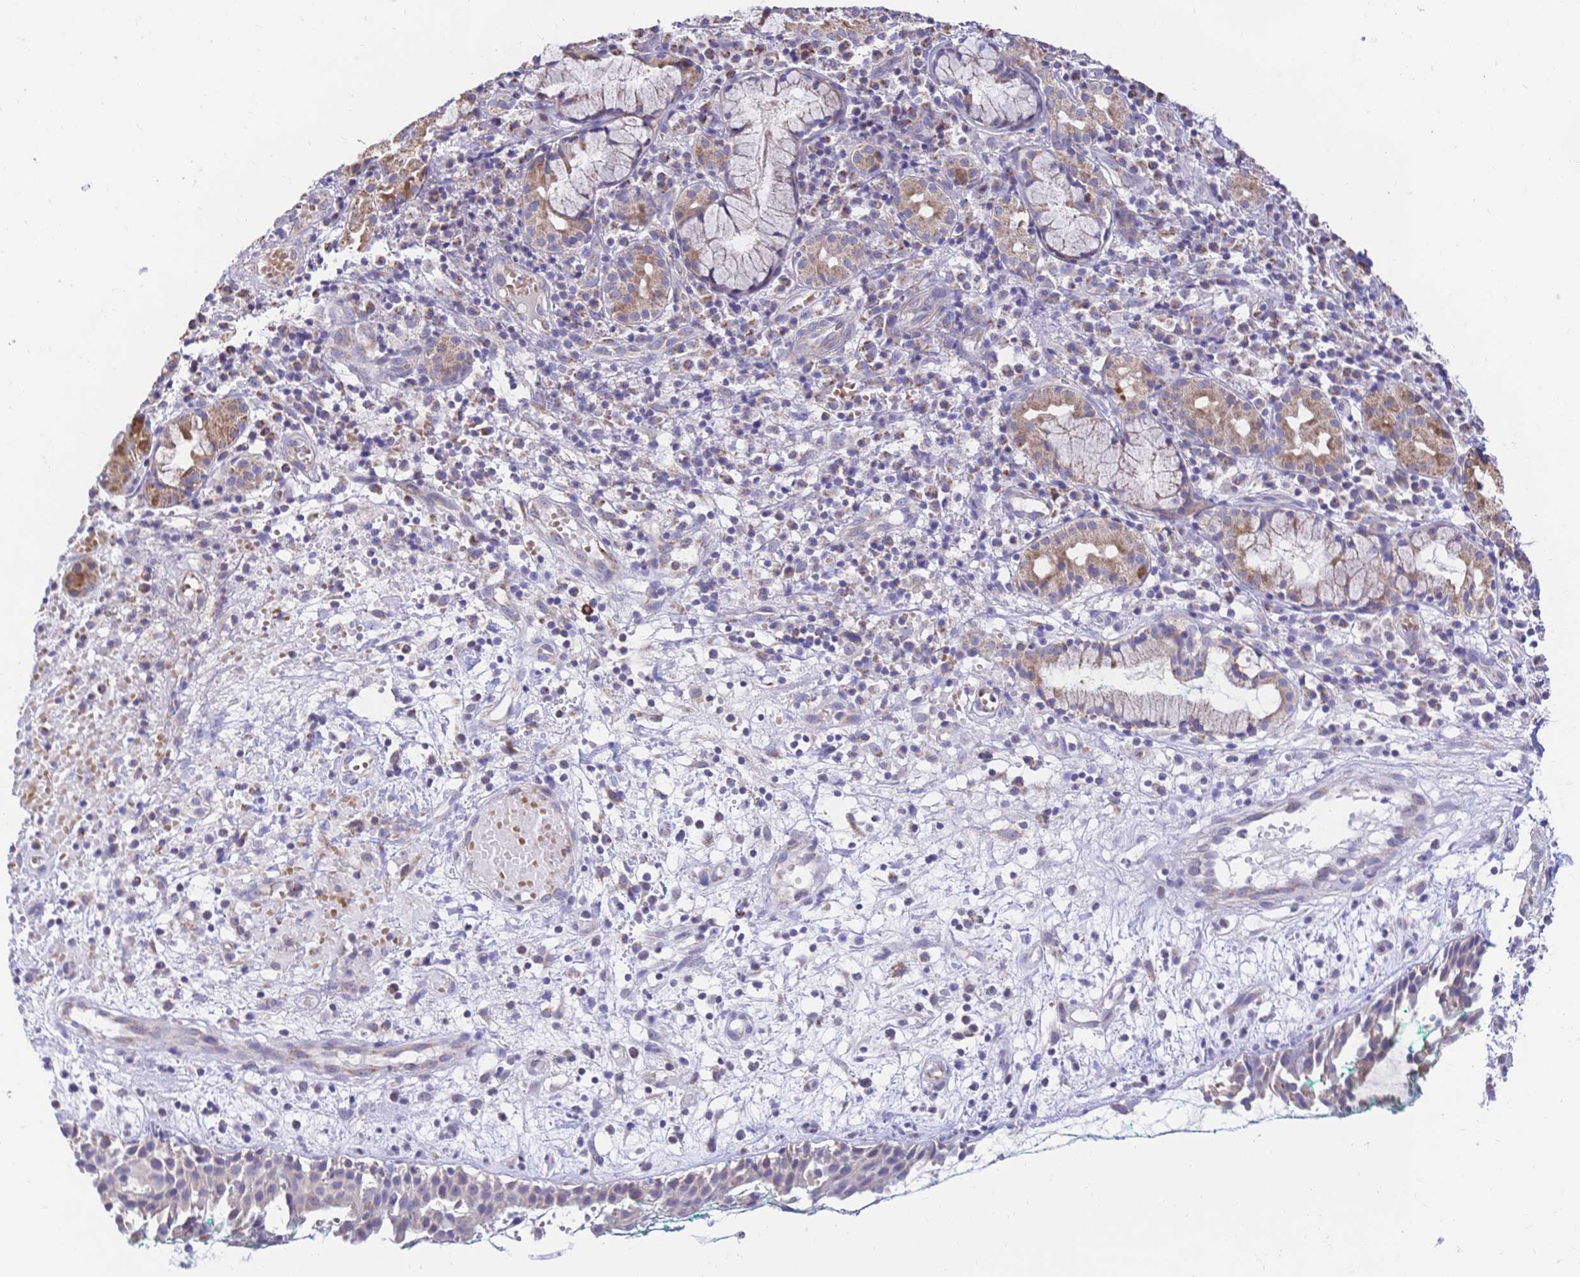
{"staining": {"intensity": "weak", "quantity": "25%-75%", "location": "cytoplasmic/membranous"}, "tissue": "nasopharynx", "cell_type": "Respiratory epithelial cells", "image_type": "normal", "snomed": [{"axis": "morphology", "description": "Normal tissue, NOS"}, {"axis": "morphology", "description": "Basal cell carcinoma"}, {"axis": "topography", "description": "Cartilage tissue"}, {"axis": "topography", "description": "Nasopharynx"}, {"axis": "topography", "description": "Oral tissue"}], "caption": "A high-resolution histopathology image shows IHC staining of normal nasopharynx, which reveals weak cytoplasmic/membranous expression in approximately 25%-75% of respiratory epithelial cells.", "gene": "CLEC18A", "patient": {"sex": "female", "age": 77}}